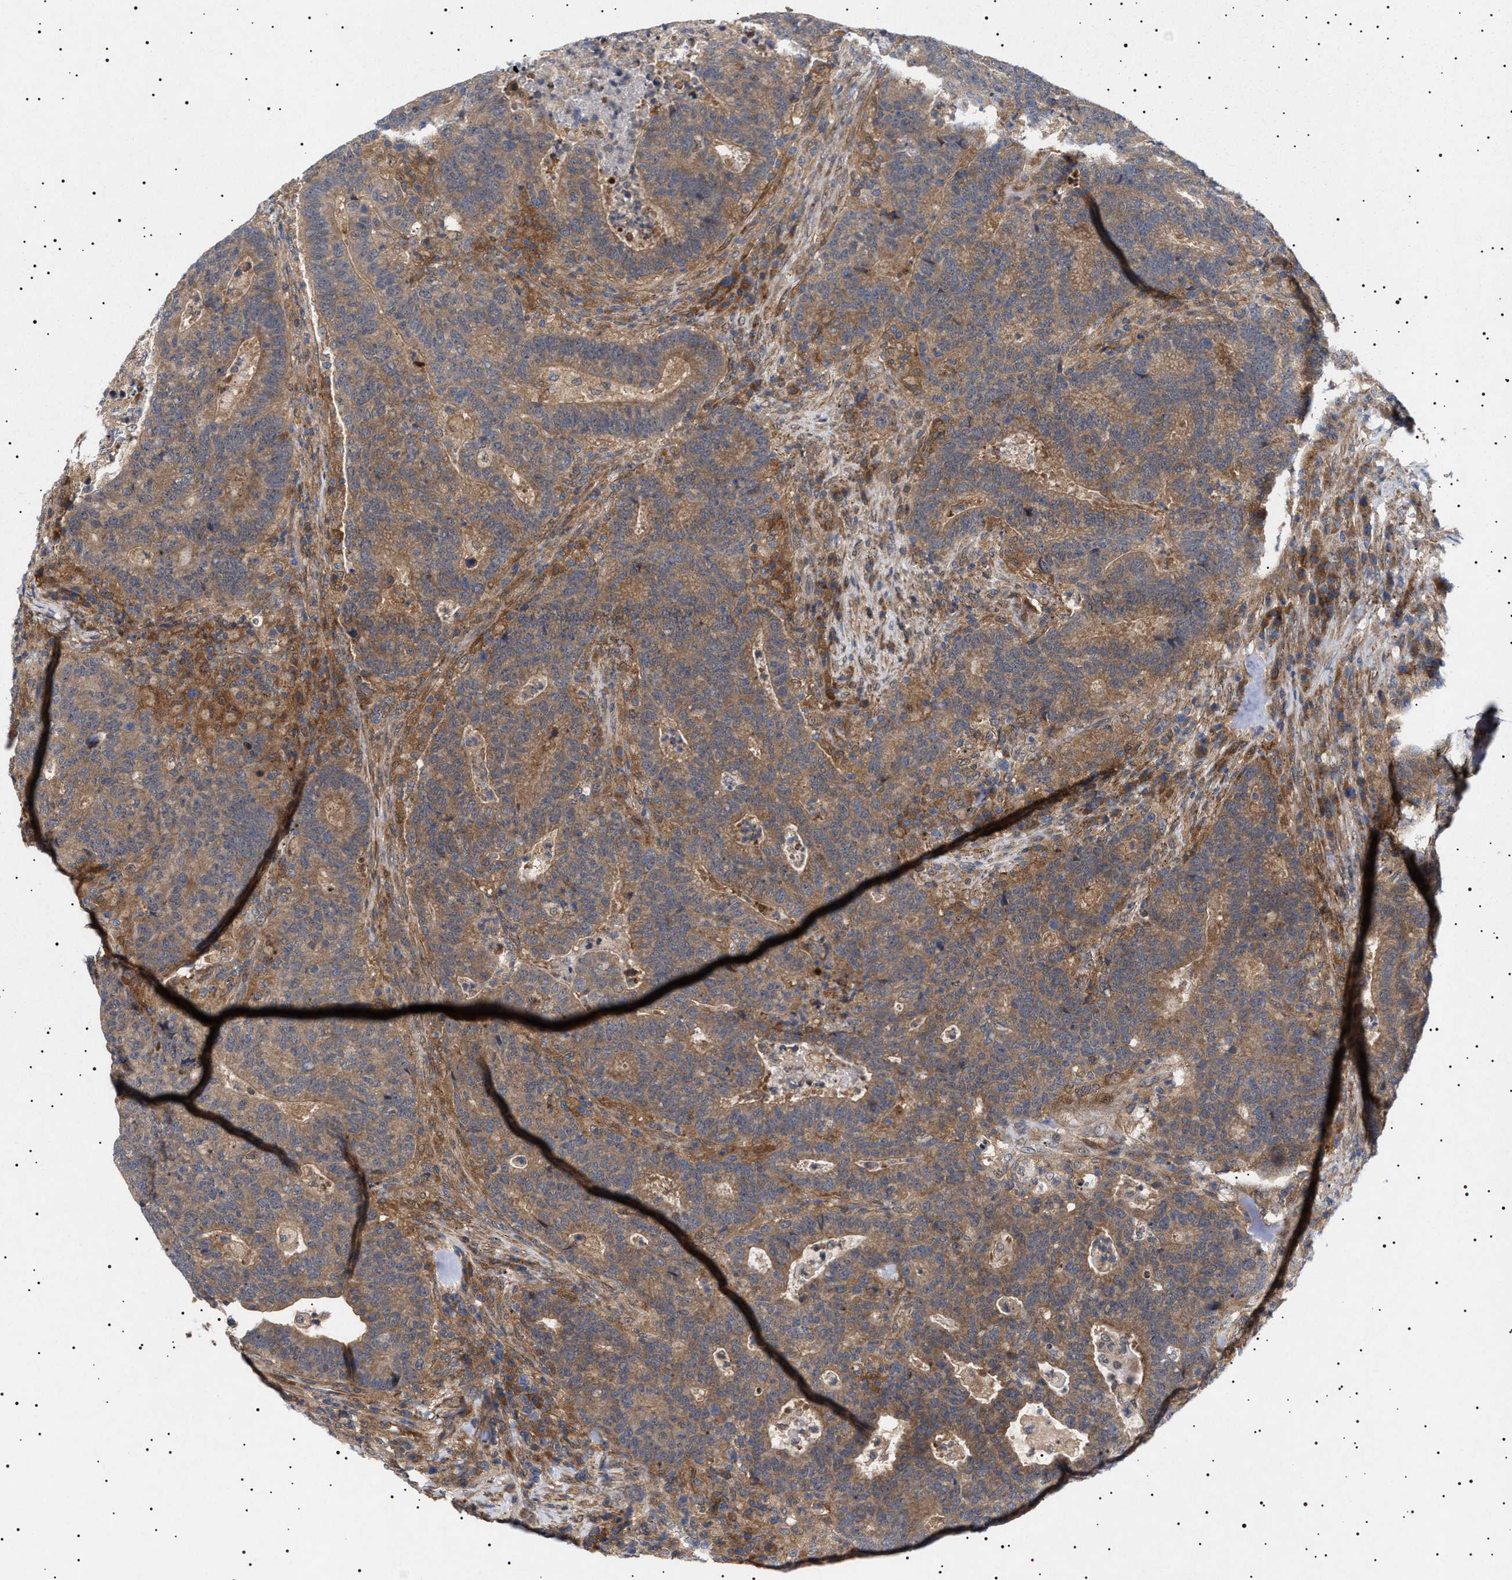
{"staining": {"intensity": "moderate", "quantity": ">75%", "location": "cytoplasmic/membranous"}, "tissue": "colorectal cancer", "cell_type": "Tumor cells", "image_type": "cancer", "snomed": [{"axis": "morphology", "description": "Adenocarcinoma, NOS"}, {"axis": "topography", "description": "Colon"}], "caption": "Protein expression analysis of colorectal cancer (adenocarcinoma) demonstrates moderate cytoplasmic/membranous expression in about >75% of tumor cells.", "gene": "NPLOC4", "patient": {"sex": "female", "age": 75}}